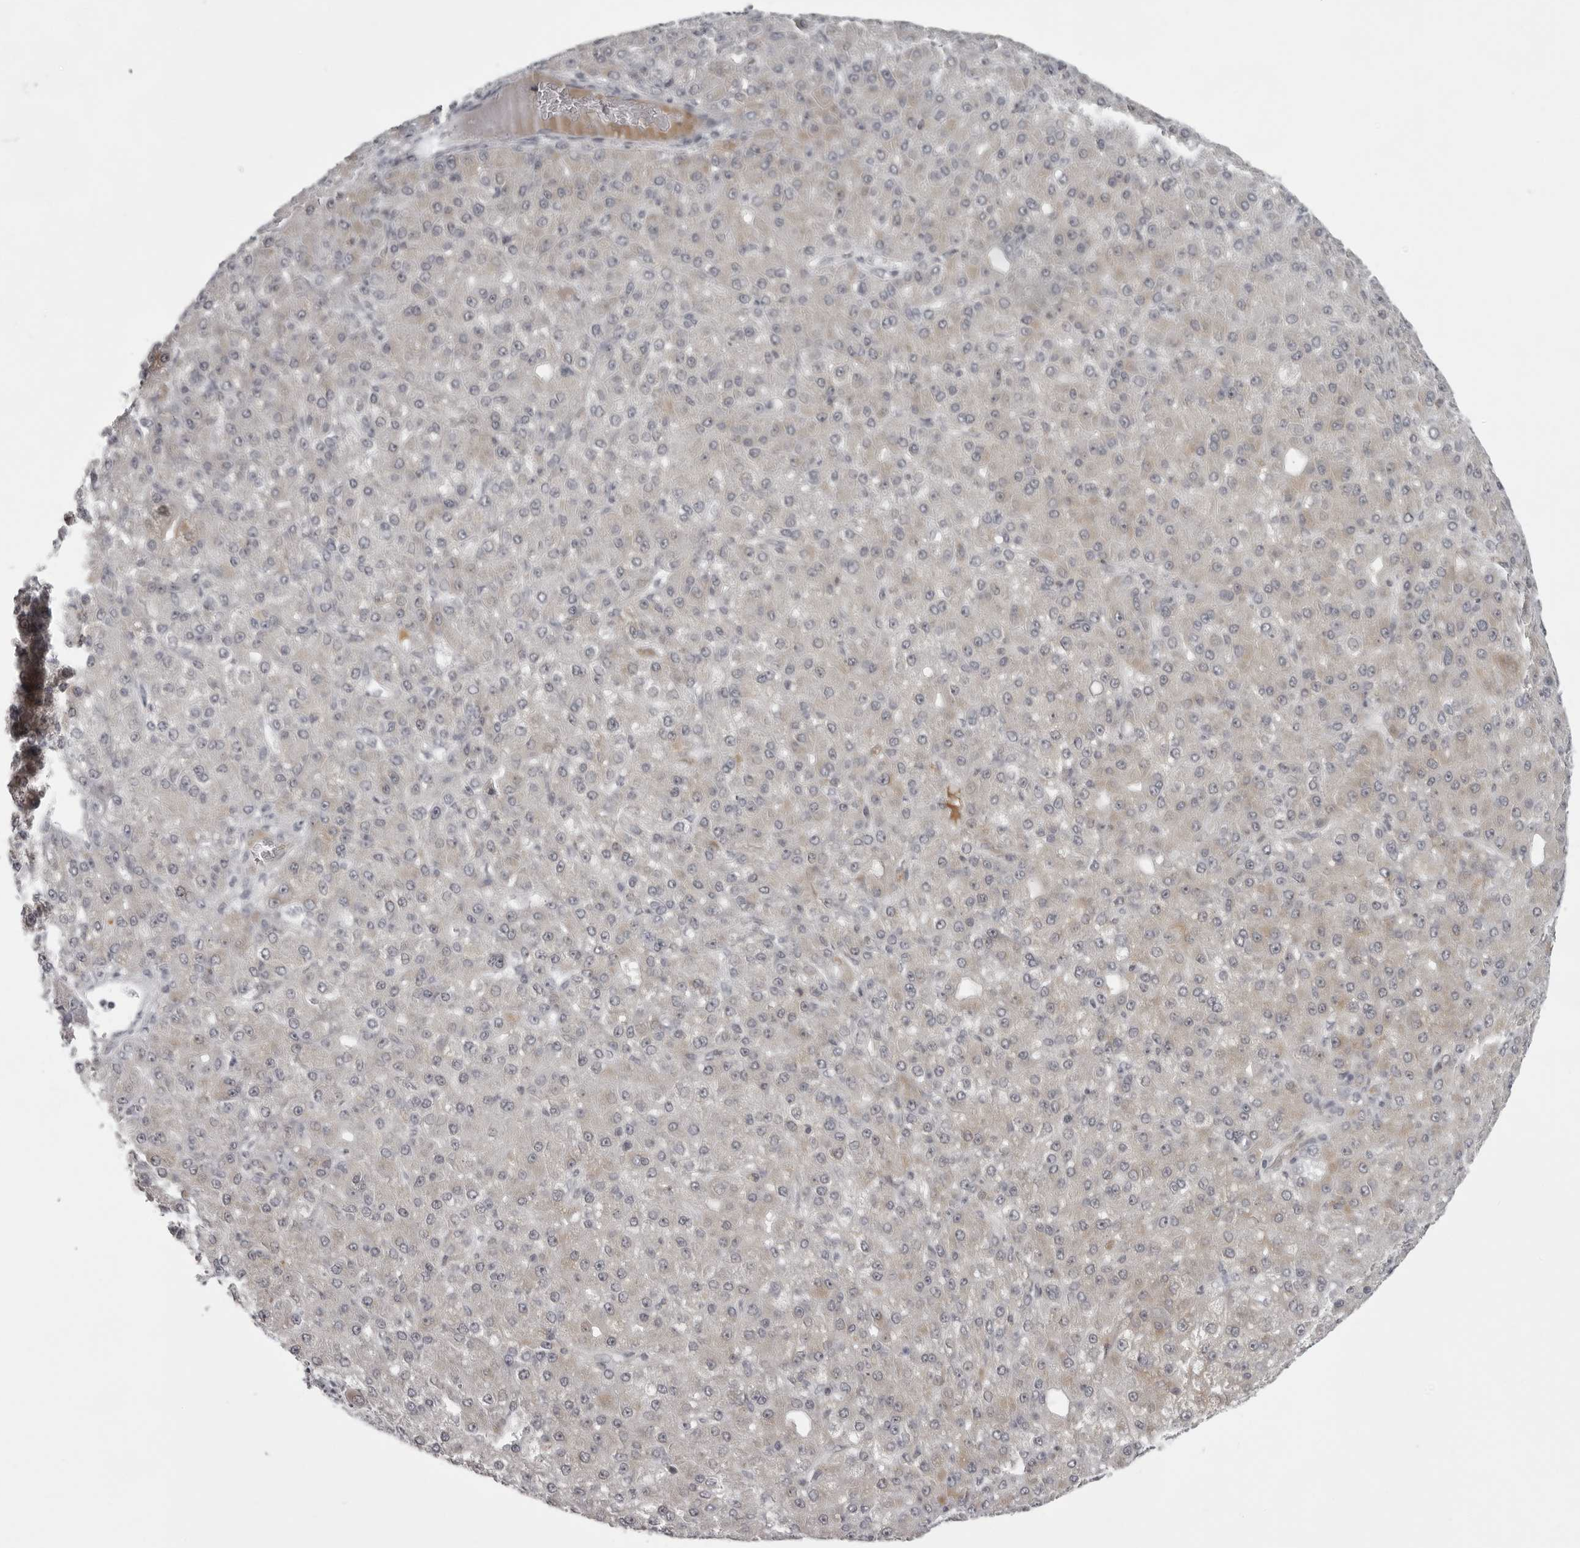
{"staining": {"intensity": "weak", "quantity": "<25%", "location": "cytoplasmic/membranous"}, "tissue": "liver cancer", "cell_type": "Tumor cells", "image_type": "cancer", "snomed": [{"axis": "morphology", "description": "Carcinoma, Hepatocellular, NOS"}, {"axis": "topography", "description": "Liver"}], "caption": "Micrograph shows no protein expression in tumor cells of hepatocellular carcinoma (liver) tissue.", "gene": "NUDT18", "patient": {"sex": "male", "age": 67}}